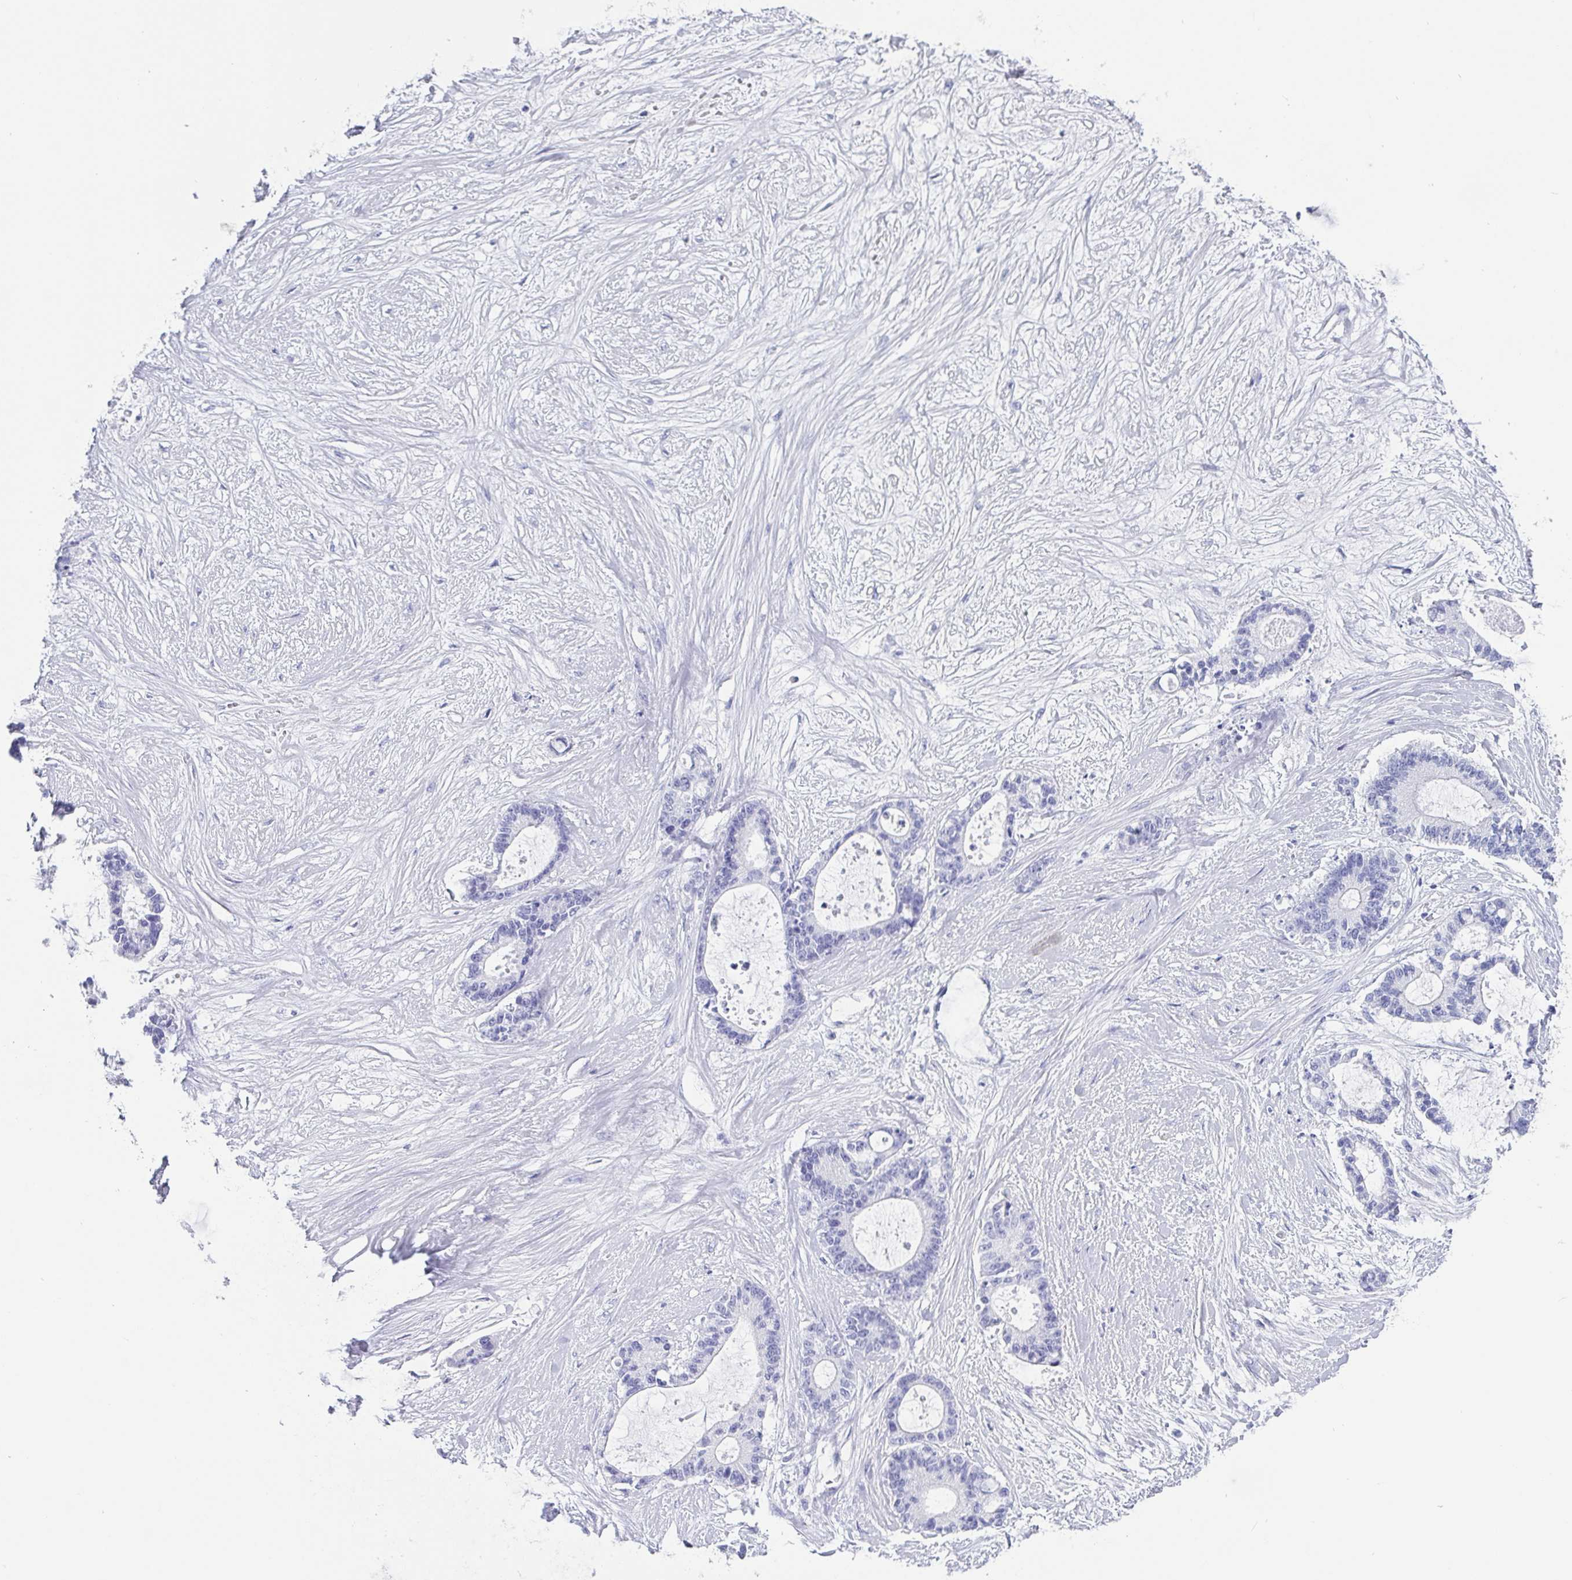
{"staining": {"intensity": "negative", "quantity": "none", "location": "none"}, "tissue": "liver cancer", "cell_type": "Tumor cells", "image_type": "cancer", "snomed": [{"axis": "morphology", "description": "Normal tissue, NOS"}, {"axis": "morphology", "description": "Cholangiocarcinoma"}, {"axis": "topography", "description": "Liver"}, {"axis": "topography", "description": "Peripheral nerve tissue"}], "caption": "Tumor cells are negative for brown protein staining in liver cancer.", "gene": "SCGN", "patient": {"sex": "female", "age": 73}}